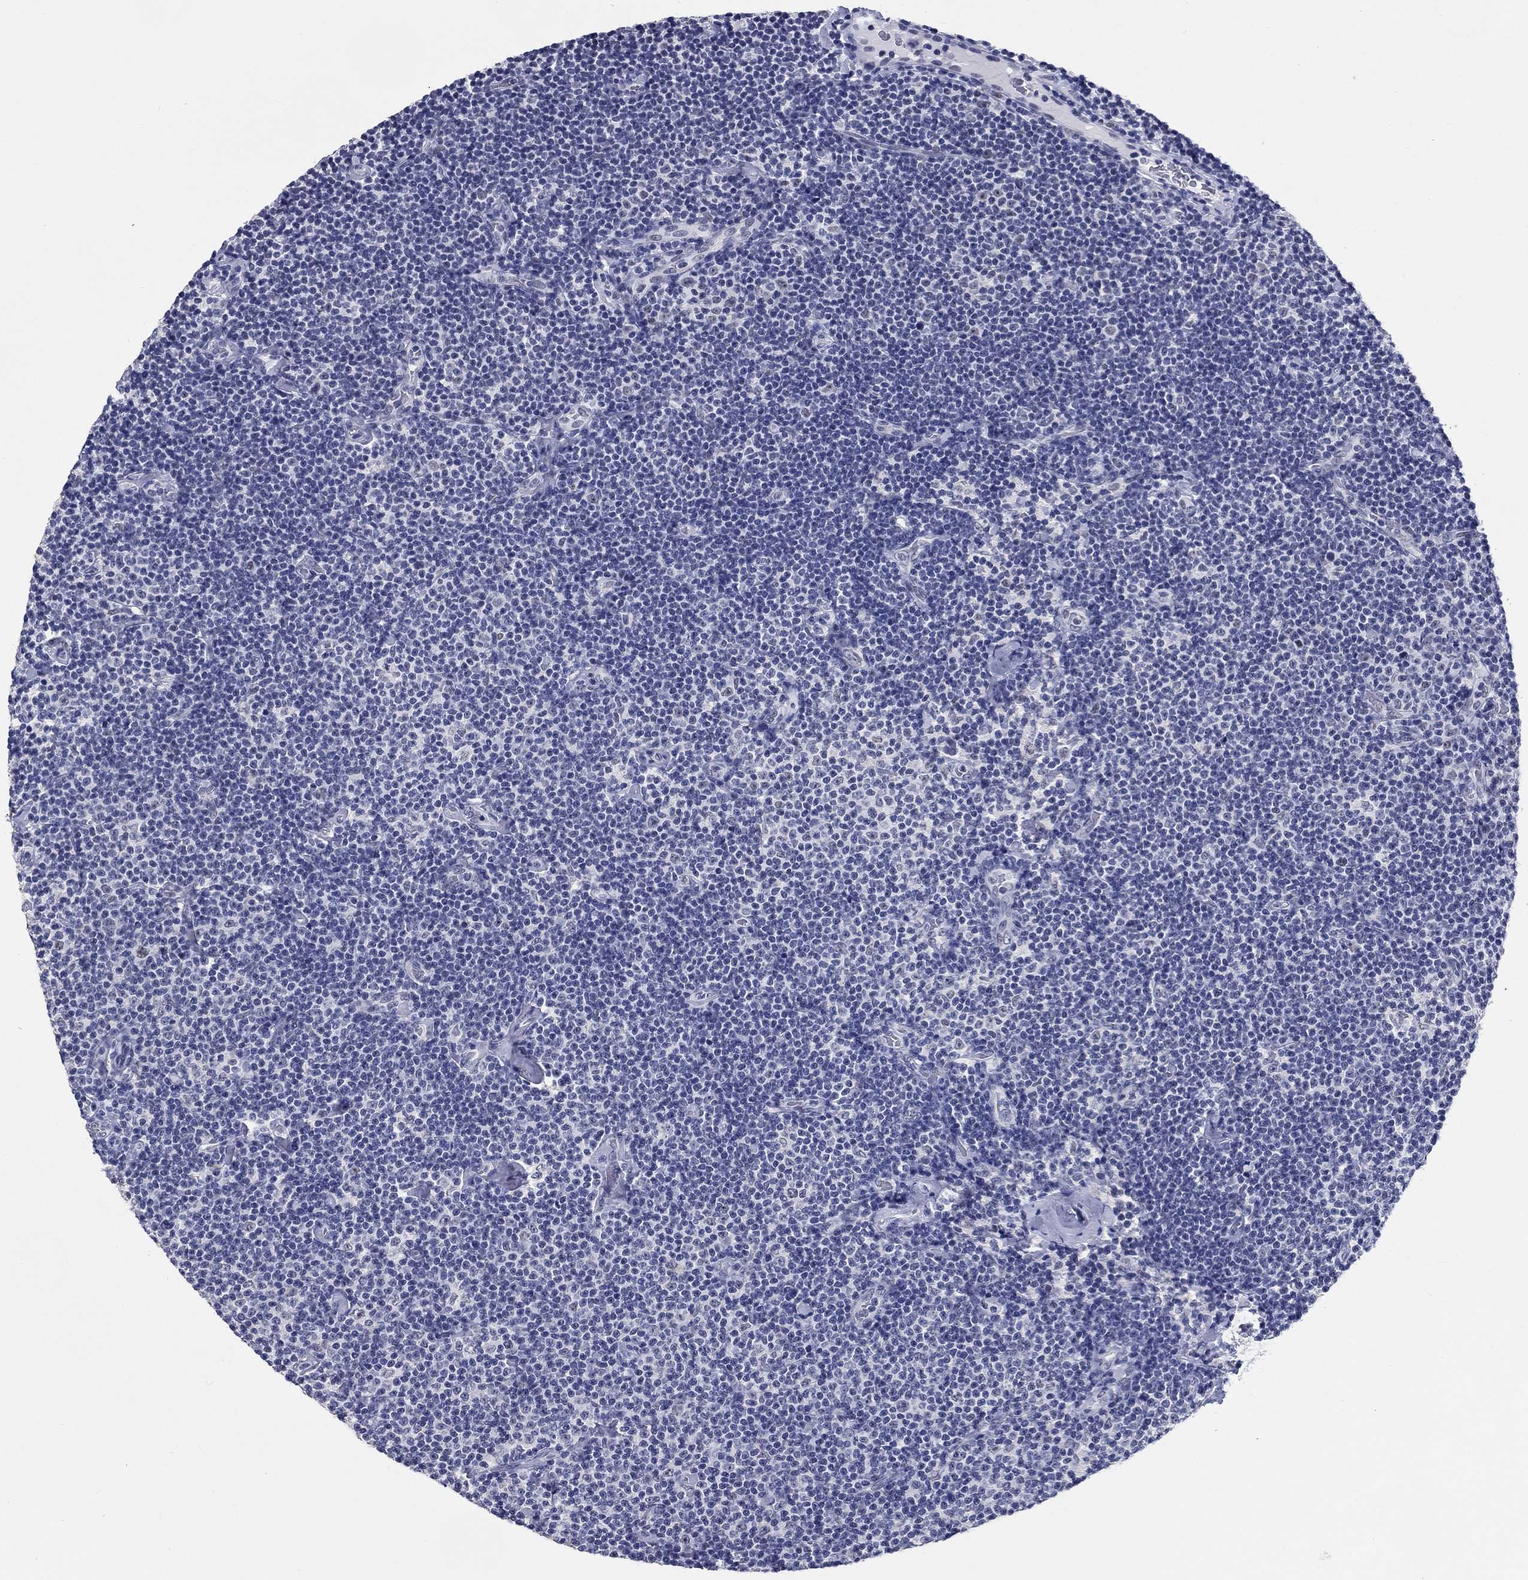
{"staining": {"intensity": "negative", "quantity": "none", "location": "none"}, "tissue": "lymphoma", "cell_type": "Tumor cells", "image_type": "cancer", "snomed": [{"axis": "morphology", "description": "Malignant lymphoma, non-Hodgkin's type, Low grade"}, {"axis": "topography", "description": "Lymph node"}], "caption": "Immunohistochemical staining of human lymphoma reveals no significant staining in tumor cells. Nuclei are stained in blue.", "gene": "GRIN1", "patient": {"sex": "male", "age": 81}}